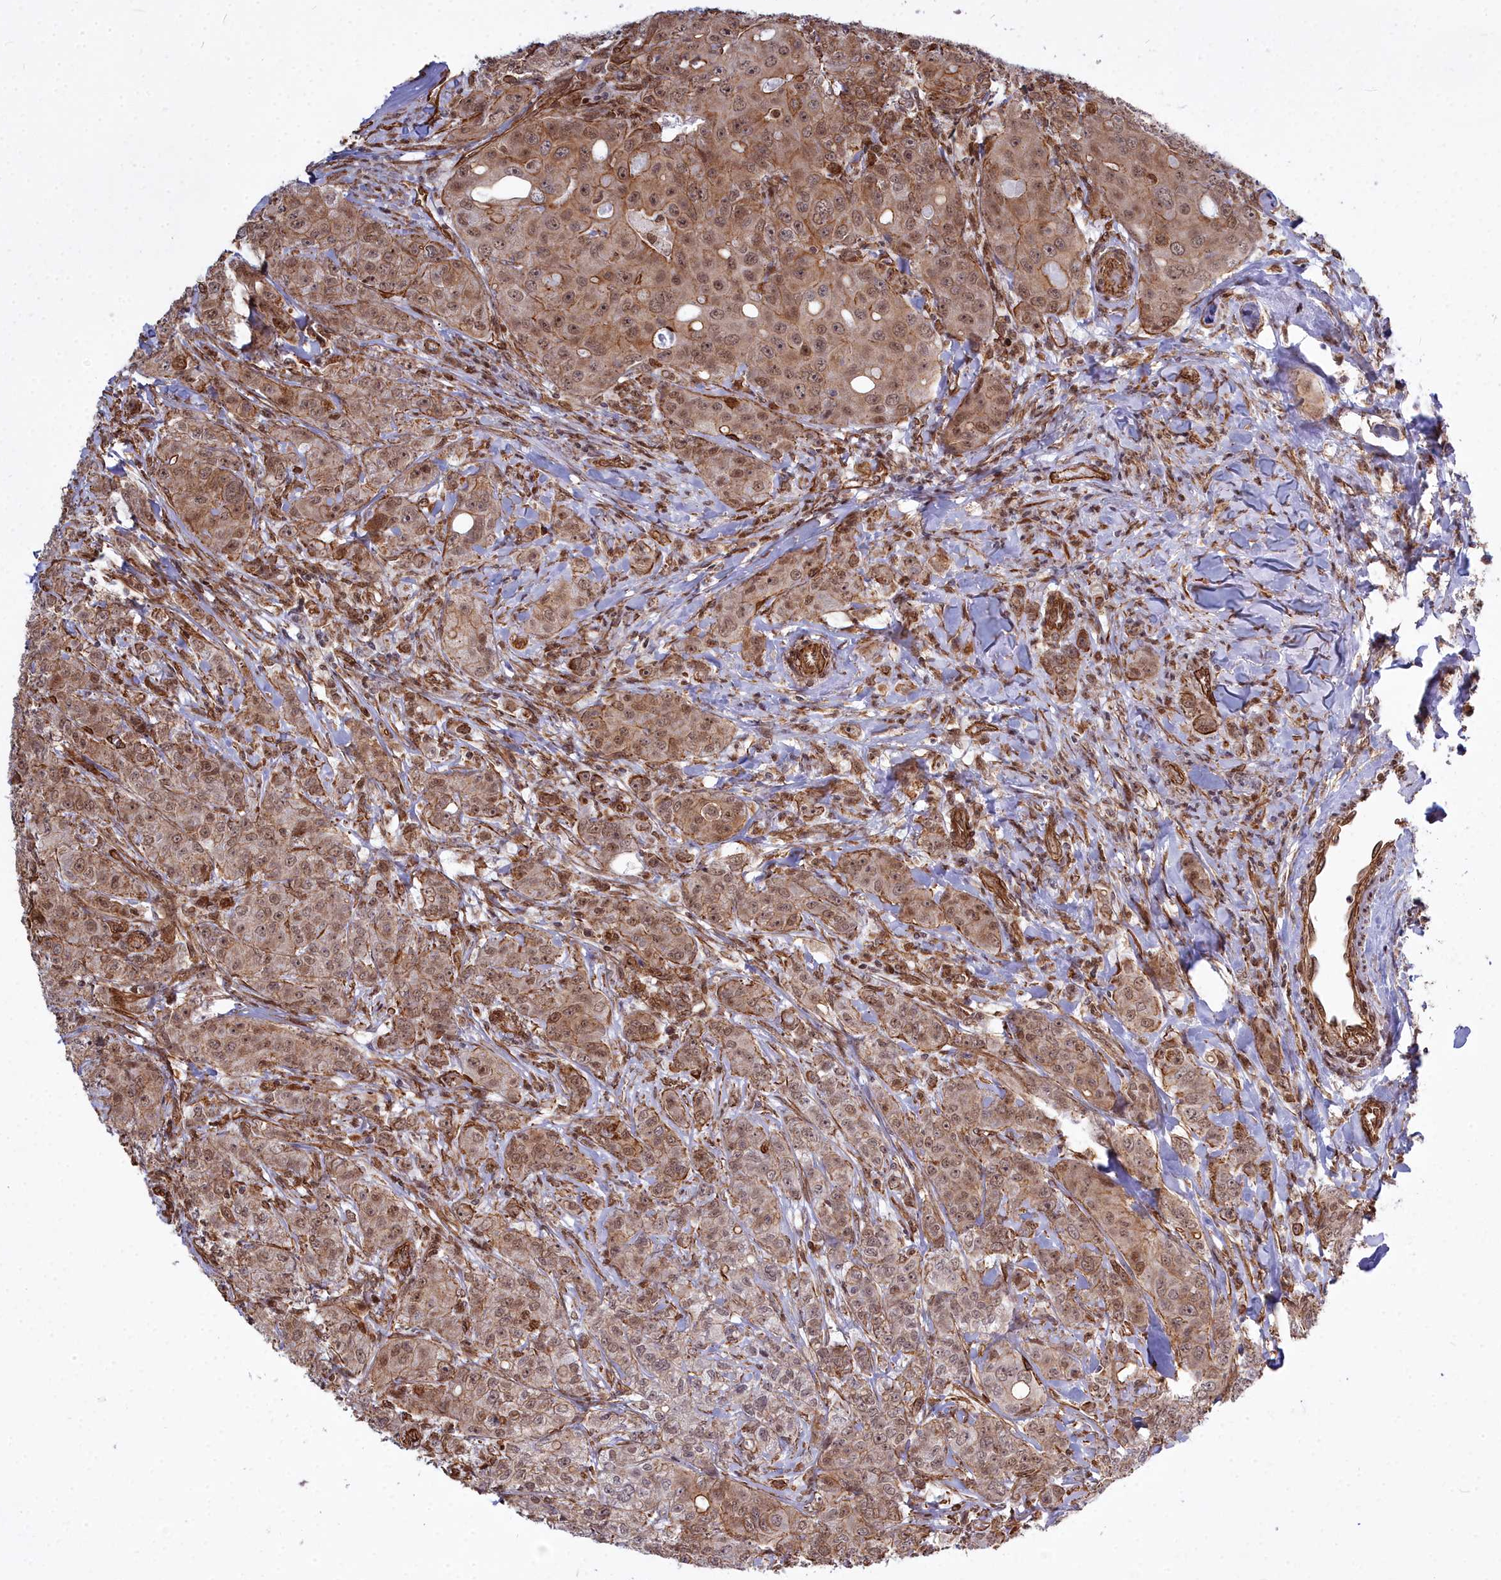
{"staining": {"intensity": "moderate", "quantity": ">75%", "location": "cytoplasmic/membranous,nuclear"}, "tissue": "breast cancer", "cell_type": "Tumor cells", "image_type": "cancer", "snomed": [{"axis": "morphology", "description": "Duct carcinoma"}, {"axis": "topography", "description": "Breast"}], "caption": "Breast cancer (intraductal carcinoma) stained with a protein marker demonstrates moderate staining in tumor cells.", "gene": "YJU2", "patient": {"sex": "female", "age": 43}}